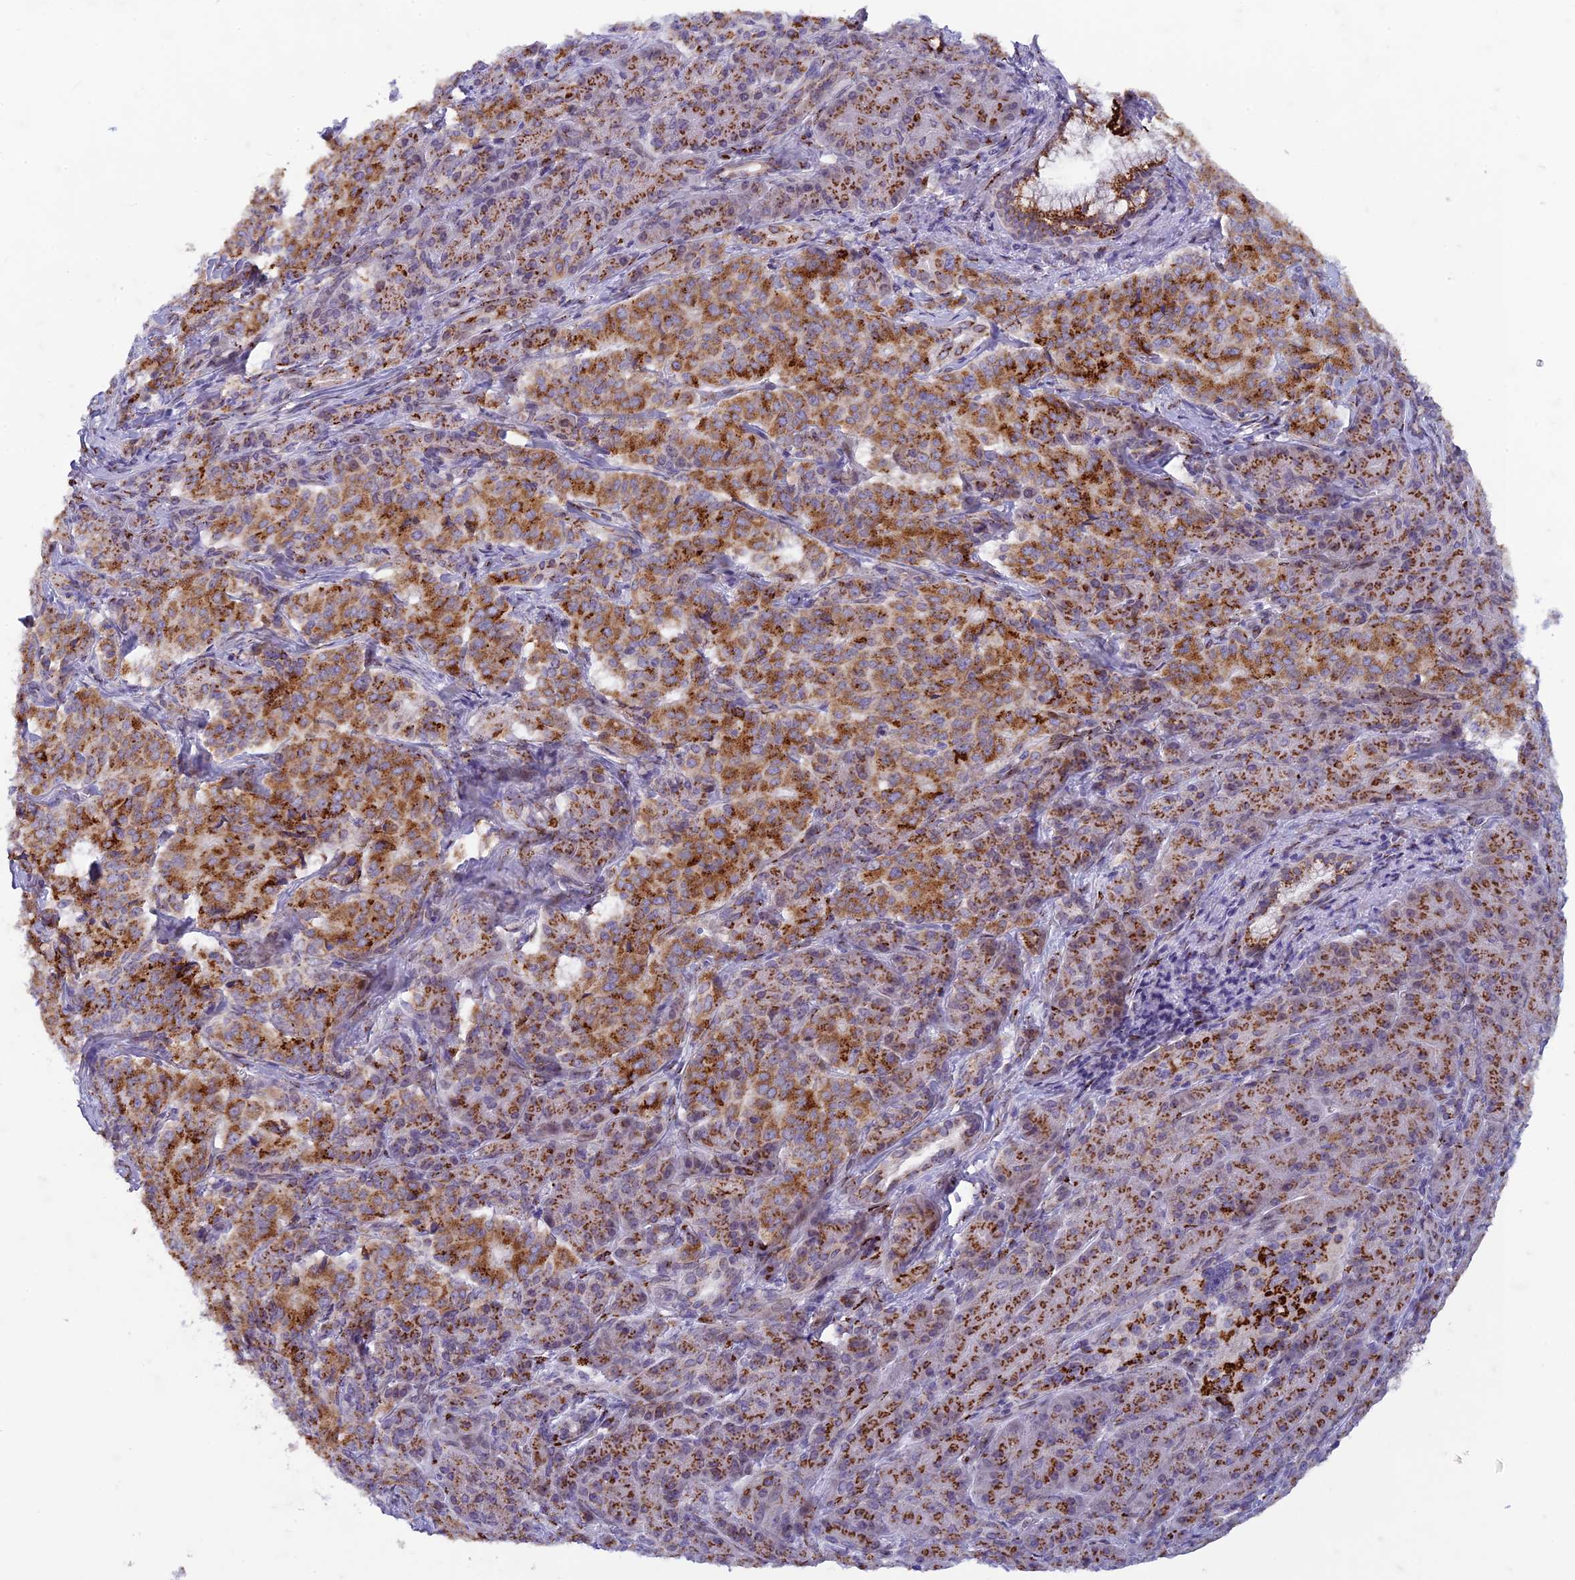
{"staining": {"intensity": "strong", "quantity": ">75%", "location": "cytoplasmic/membranous"}, "tissue": "pancreatic cancer", "cell_type": "Tumor cells", "image_type": "cancer", "snomed": [{"axis": "morphology", "description": "Adenocarcinoma, NOS"}, {"axis": "topography", "description": "Pancreas"}], "caption": "Human pancreatic cancer (adenocarcinoma) stained for a protein (brown) demonstrates strong cytoplasmic/membranous positive expression in about >75% of tumor cells.", "gene": "FAM3C", "patient": {"sex": "female", "age": 74}}